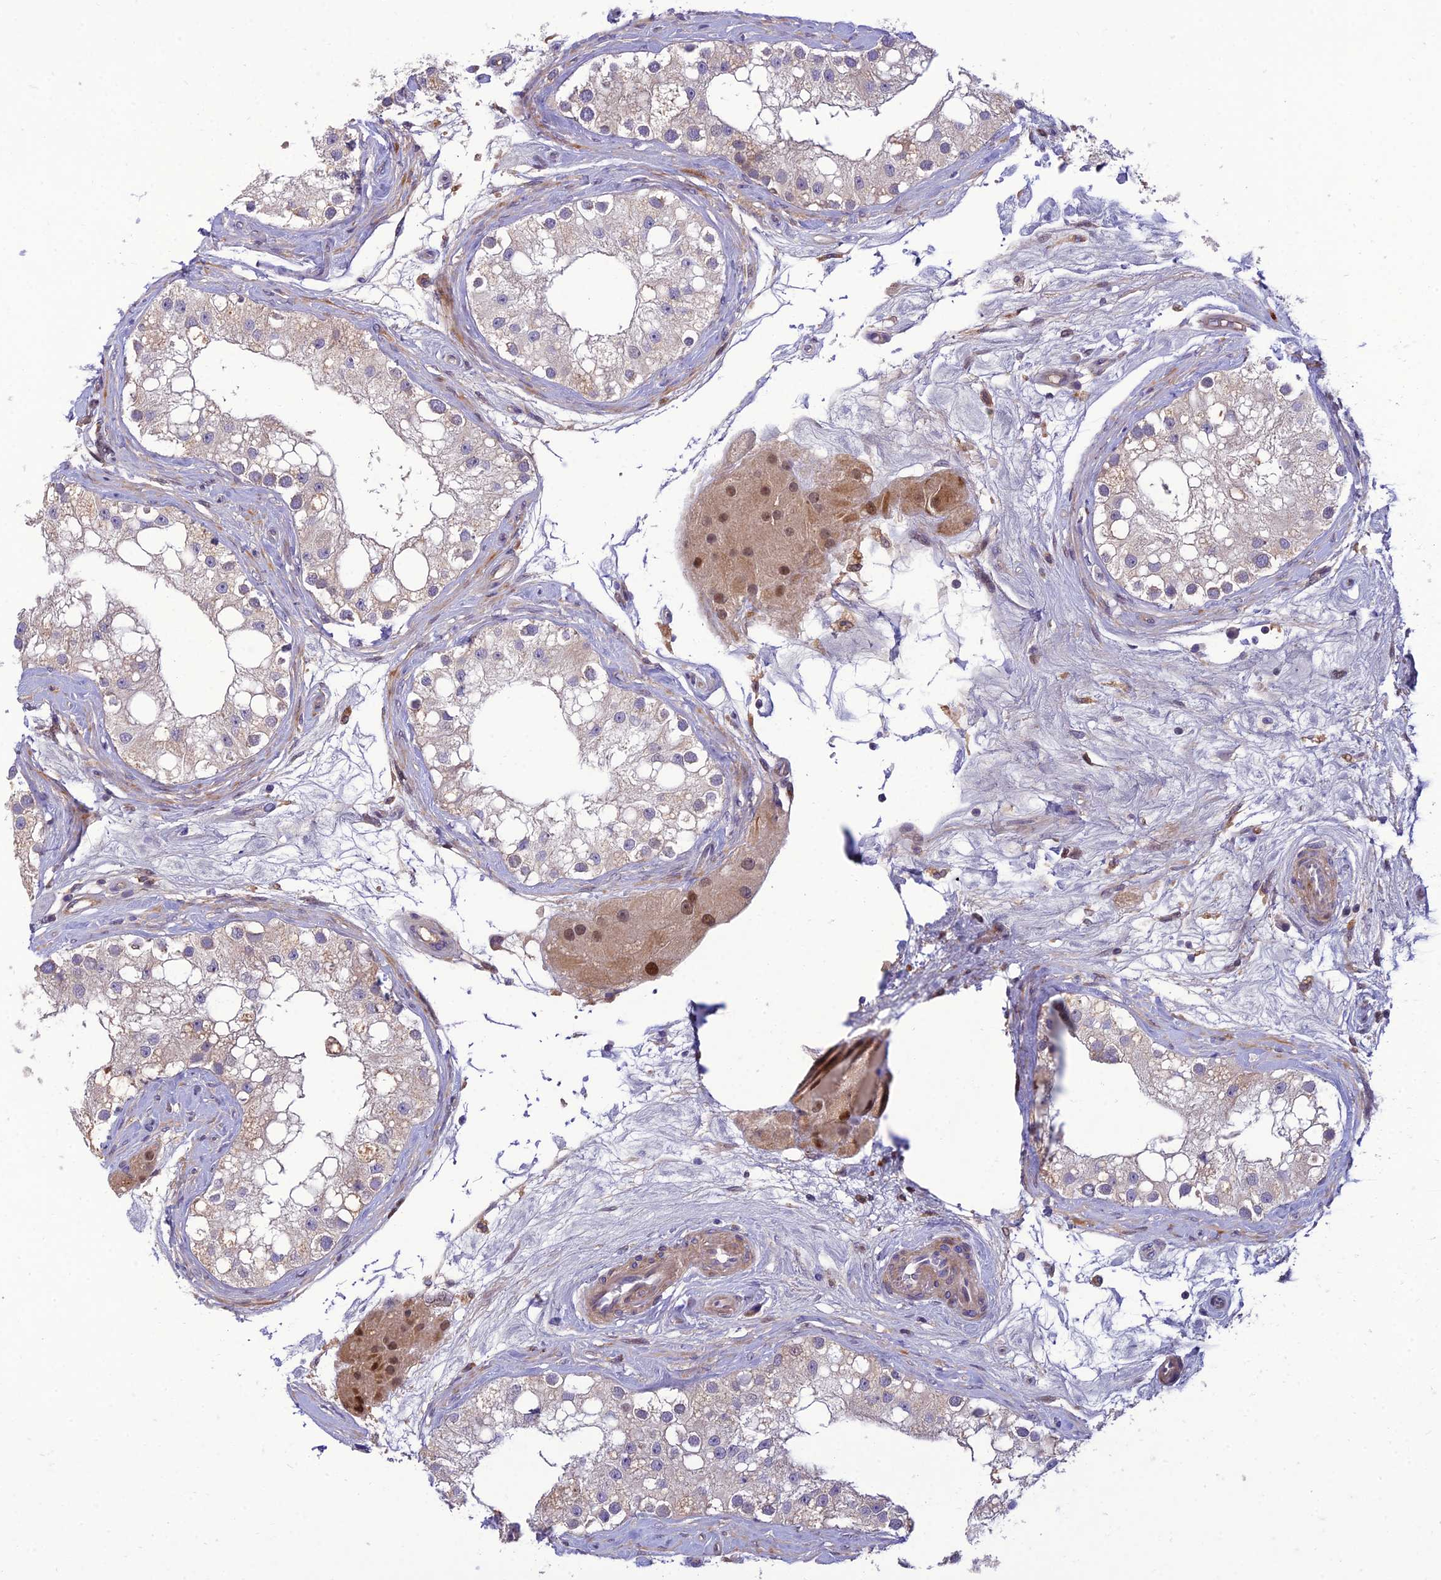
{"staining": {"intensity": "weak", "quantity": "<25%", "location": "cytoplasmic/membranous"}, "tissue": "testis", "cell_type": "Cells in seminiferous ducts", "image_type": "normal", "snomed": [{"axis": "morphology", "description": "Normal tissue, NOS"}, {"axis": "topography", "description": "Testis"}], "caption": "Immunohistochemistry (IHC) of unremarkable testis exhibits no staining in cells in seminiferous ducts. Brightfield microscopy of IHC stained with DAB (brown) and hematoxylin (blue), captured at high magnification.", "gene": "IRAK3", "patient": {"sex": "male", "age": 84}}